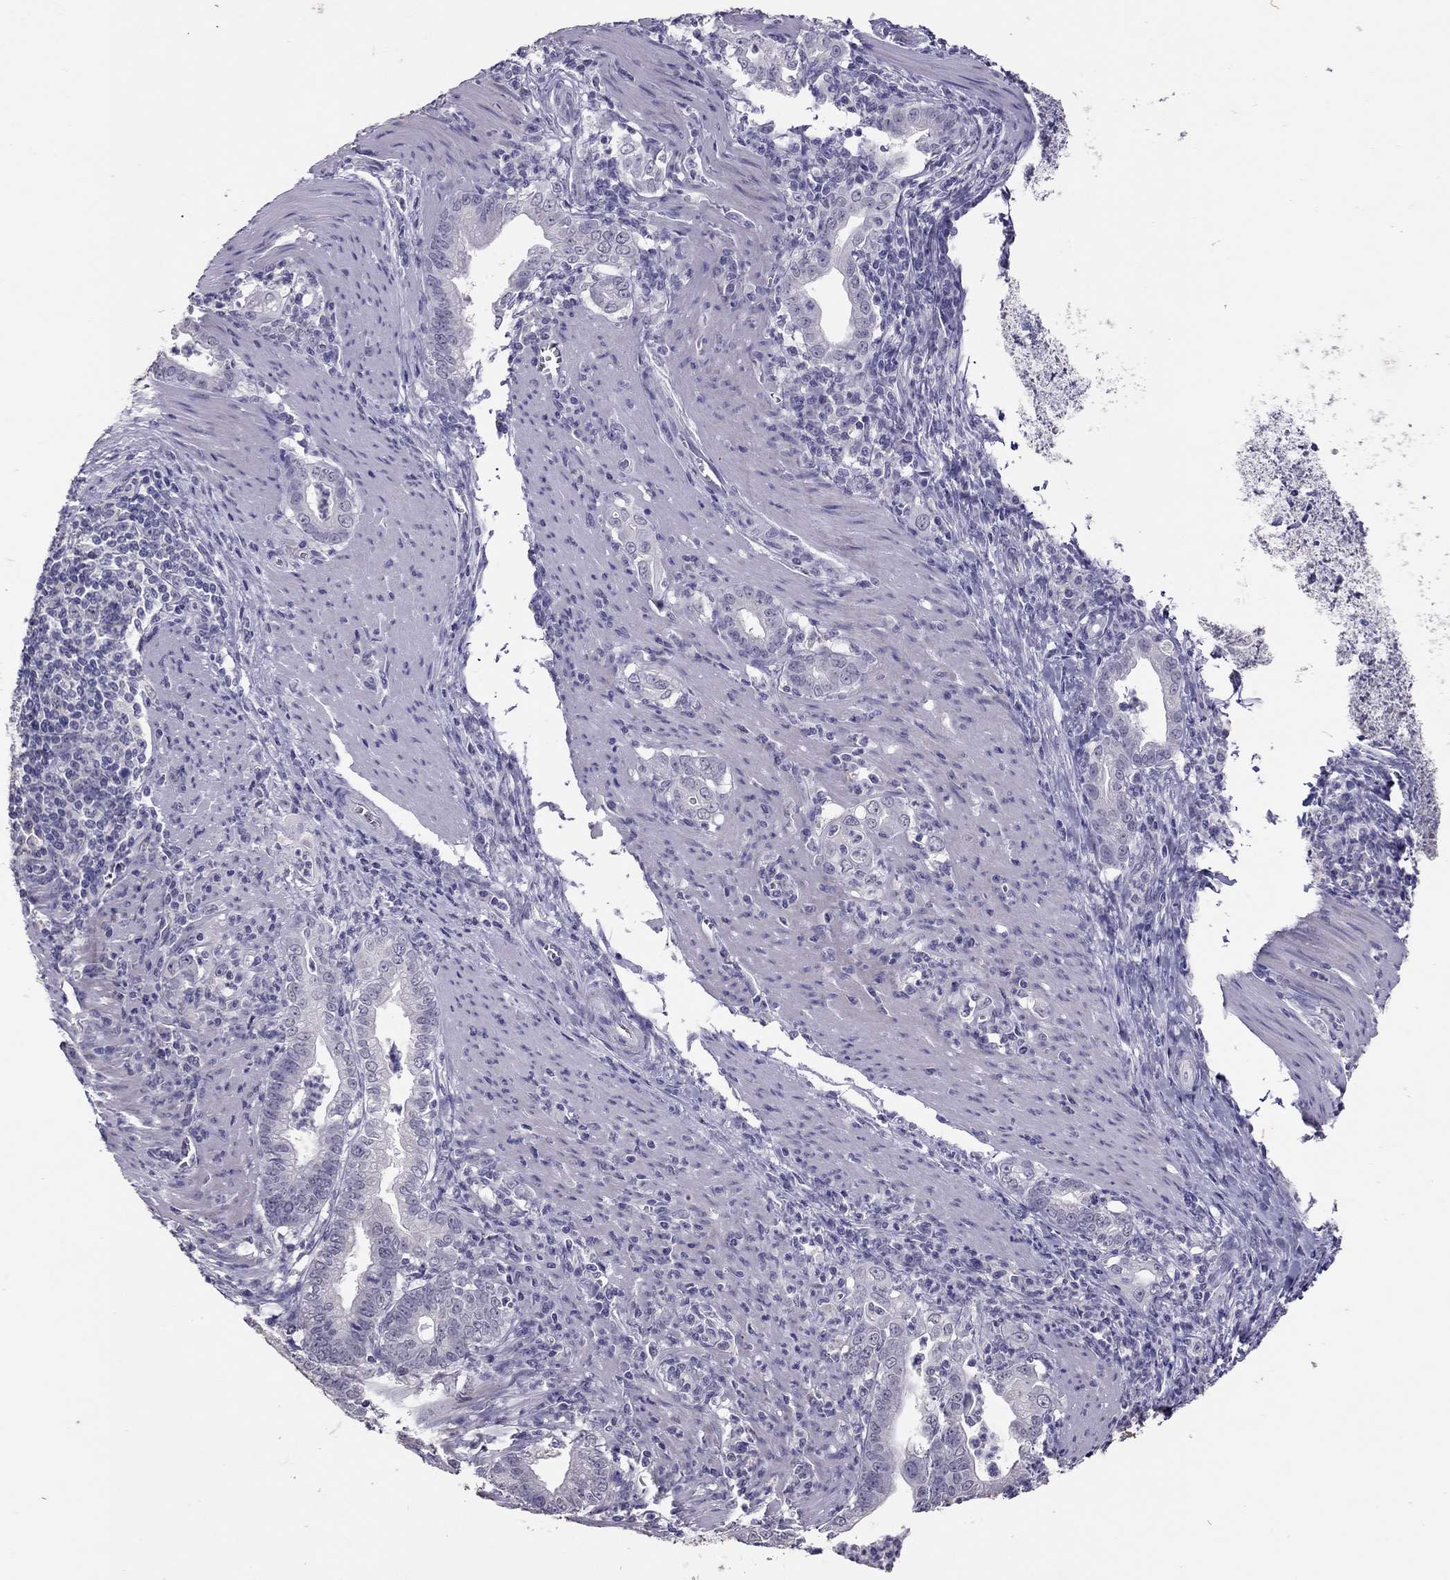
{"staining": {"intensity": "negative", "quantity": "none", "location": "none"}, "tissue": "stomach cancer", "cell_type": "Tumor cells", "image_type": "cancer", "snomed": [{"axis": "morphology", "description": "Adenocarcinoma, NOS"}, {"axis": "topography", "description": "Stomach, upper"}], "caption": "The histopathology image exhibits no staining of tumor cells in stomach adenocarcinoma.", "gene": "PSMB11", "patient": {"sex": "female", "age": 79}}